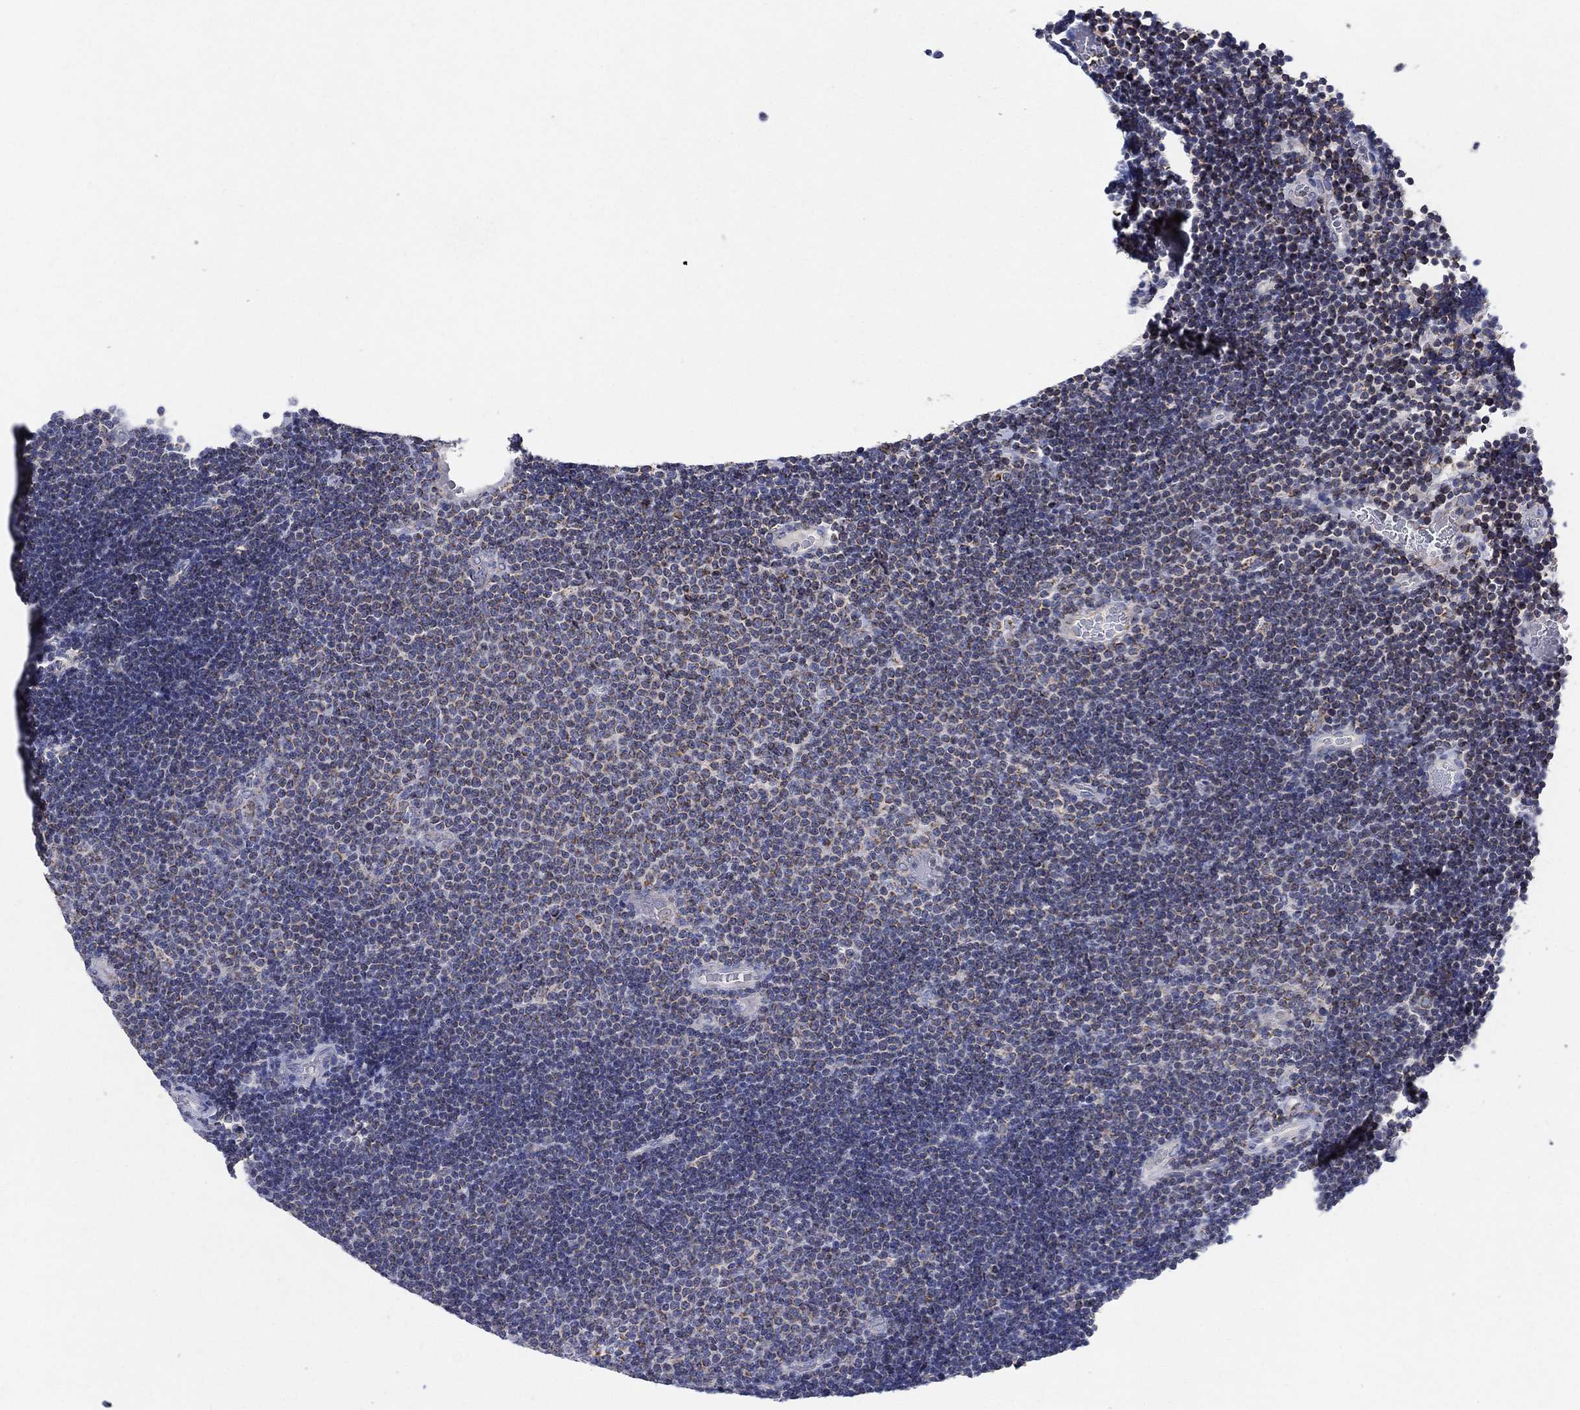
{"staining": {"intensity": "negative", "quantity": "none", "location": "none"}, "tissue": "lymphoma", "cell_type": "Tumor cells", "image_type": "cancer", "snomed": [{"axis": "morphology", "description": "Malignant lymphoma, non-Hodgkin's type, Low grade"}, {"axis": "topography", "description": "Brain"}], "caption": "The image shows no staining of tumor cells in lymphoma.", "gene": "C9orf85", "patient": {"sex": "female", "age": 66}}